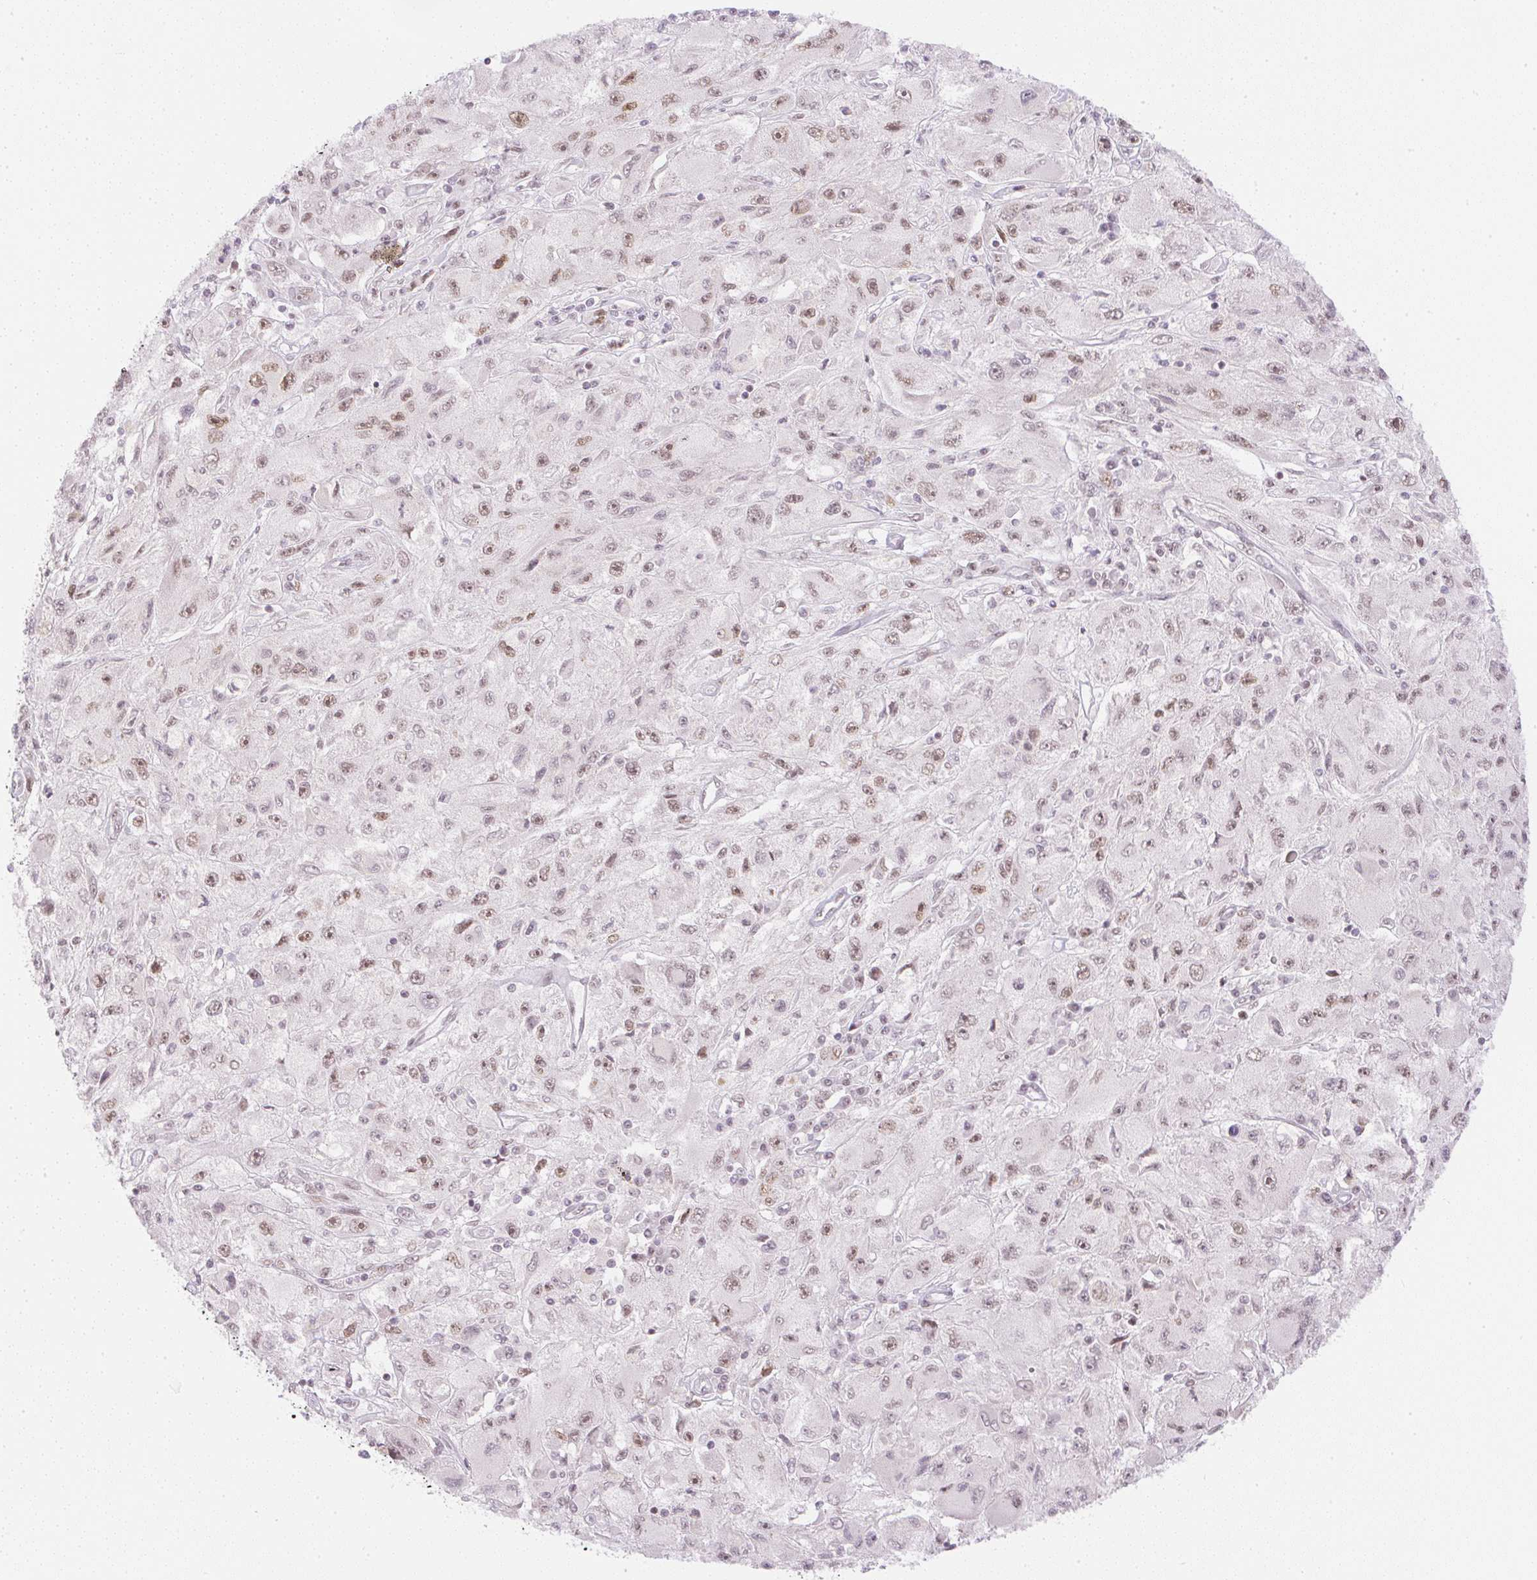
{"staining": {"intensity": "weak", "quantity": ">75%", "location": "nuclear"}, "tissue": "melanoma", "cell_type": "Tumor cells", "image_type": "cancer", "snomed": [{"axis": "morphology", "description": "Malignant melanoma, Metastatic site"}, {"axis": "topography", "description": "Skin"}], "caption": "IHC (DAB) staining of melanoma reveals weak nuclear protein positivity in about >75% of tumor cells. (Brightfield microscopy of DAB IHC at high magnification).", "gene": "DPPA4", "patient": {"sex": "male", "age": 53}}